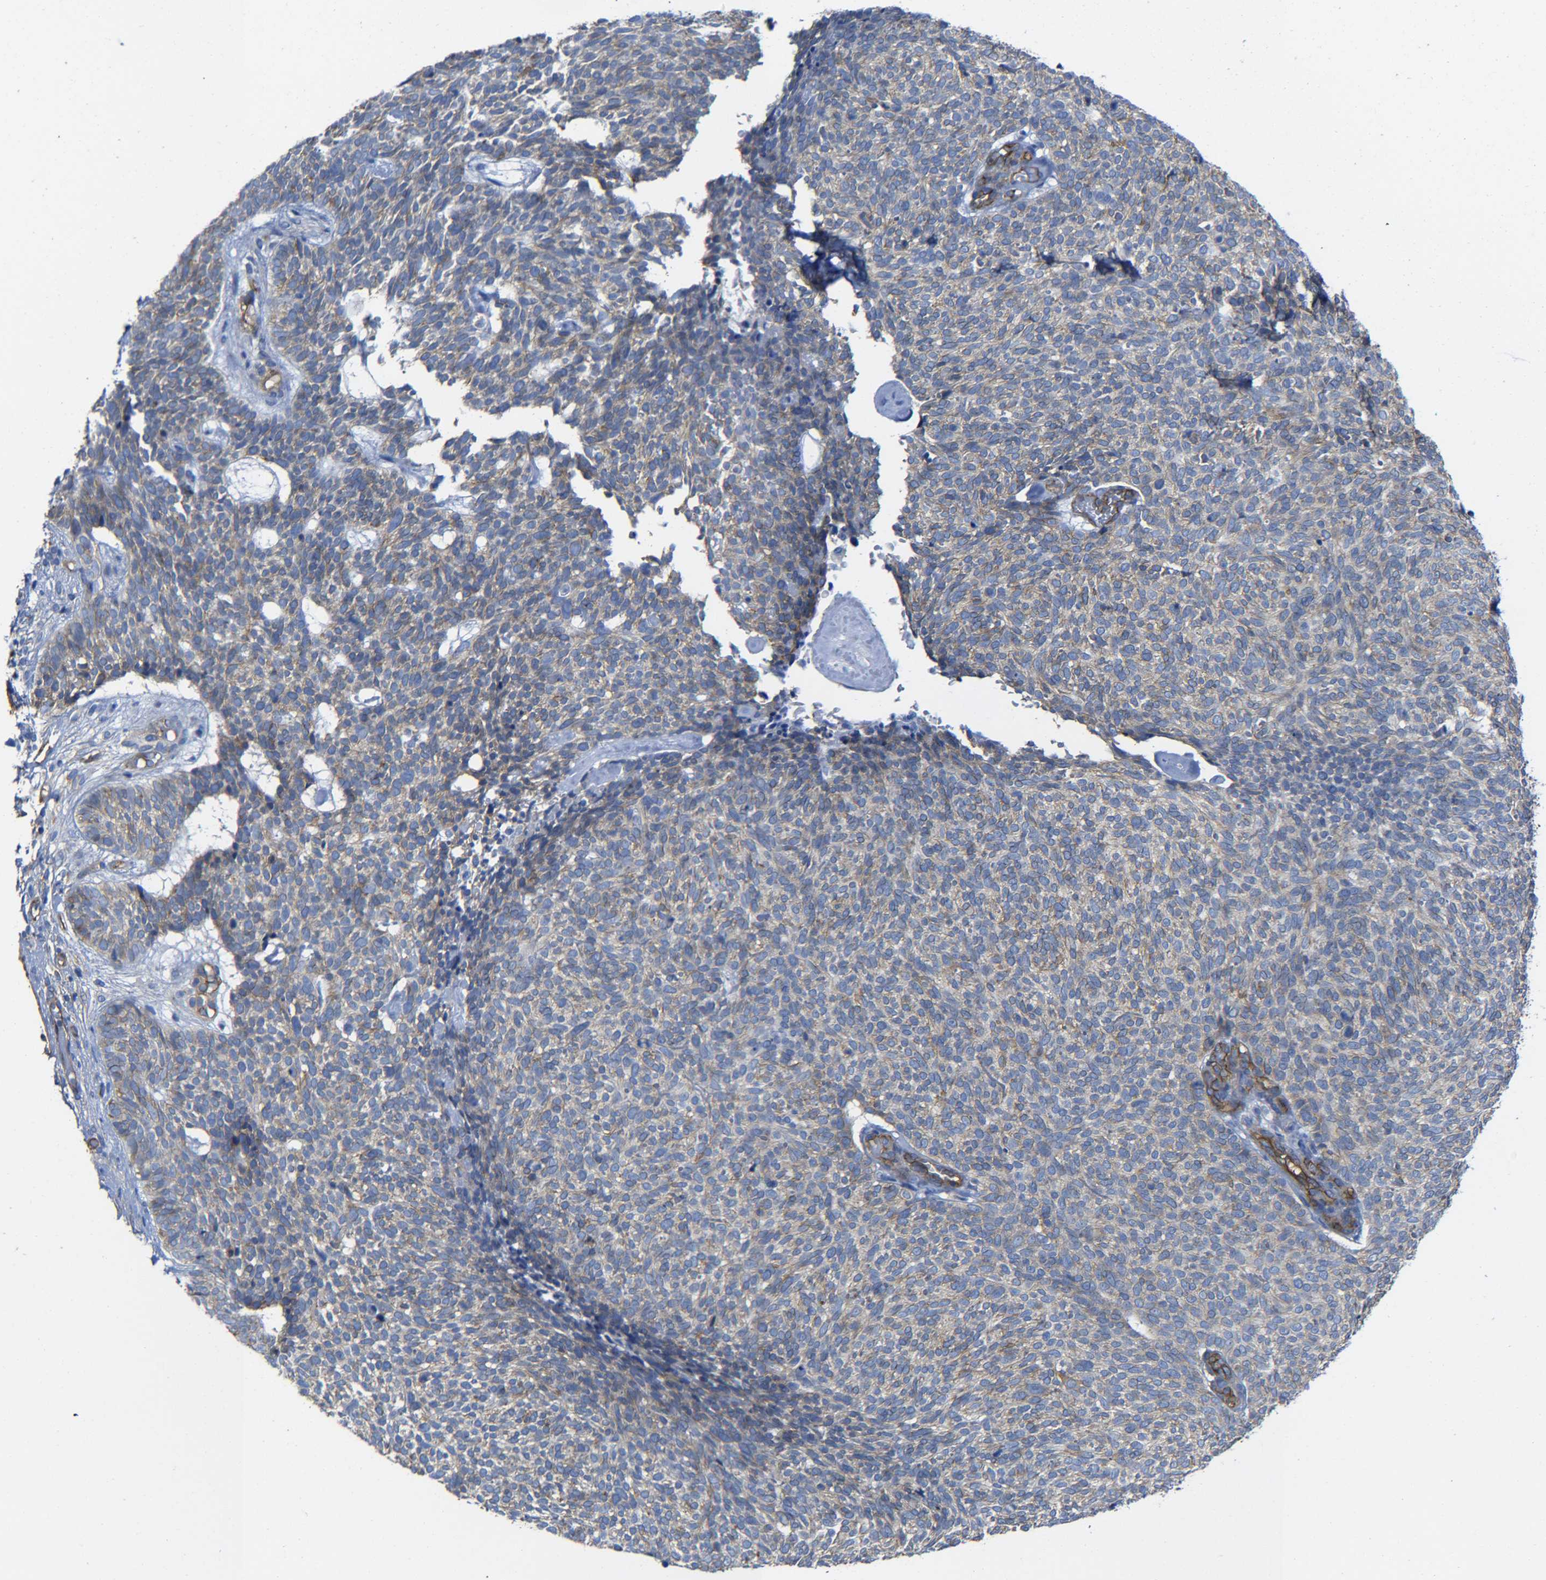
{"staining": {"intensity": "weak", "quantity": ">75%", "location": "cytoplasmic/membranous"}, "tissue": "skin cancer", "cell_type": "Tumor cells", "image_type": "cancer", "snomed": [{"axis": "morphology", "description": "Basal cell carcinoma"}, {"axis": "topography", "description": "Skin"}], "caption": "Immunohistochemistry (IHC) staining of skin basal cell carcinoma, which reveals low levels of weak cytoplasmic/membranous positivity in about >75% of tumor cells indicating weak cytoplasmic/membranous protein positivity. The staining was performed using DAB (brown) for protein detection and nuclei were counterstained in hematoxylin (blue).", "gene": "SPTBN1", "patient": {"sex": "female", "age": 84}}